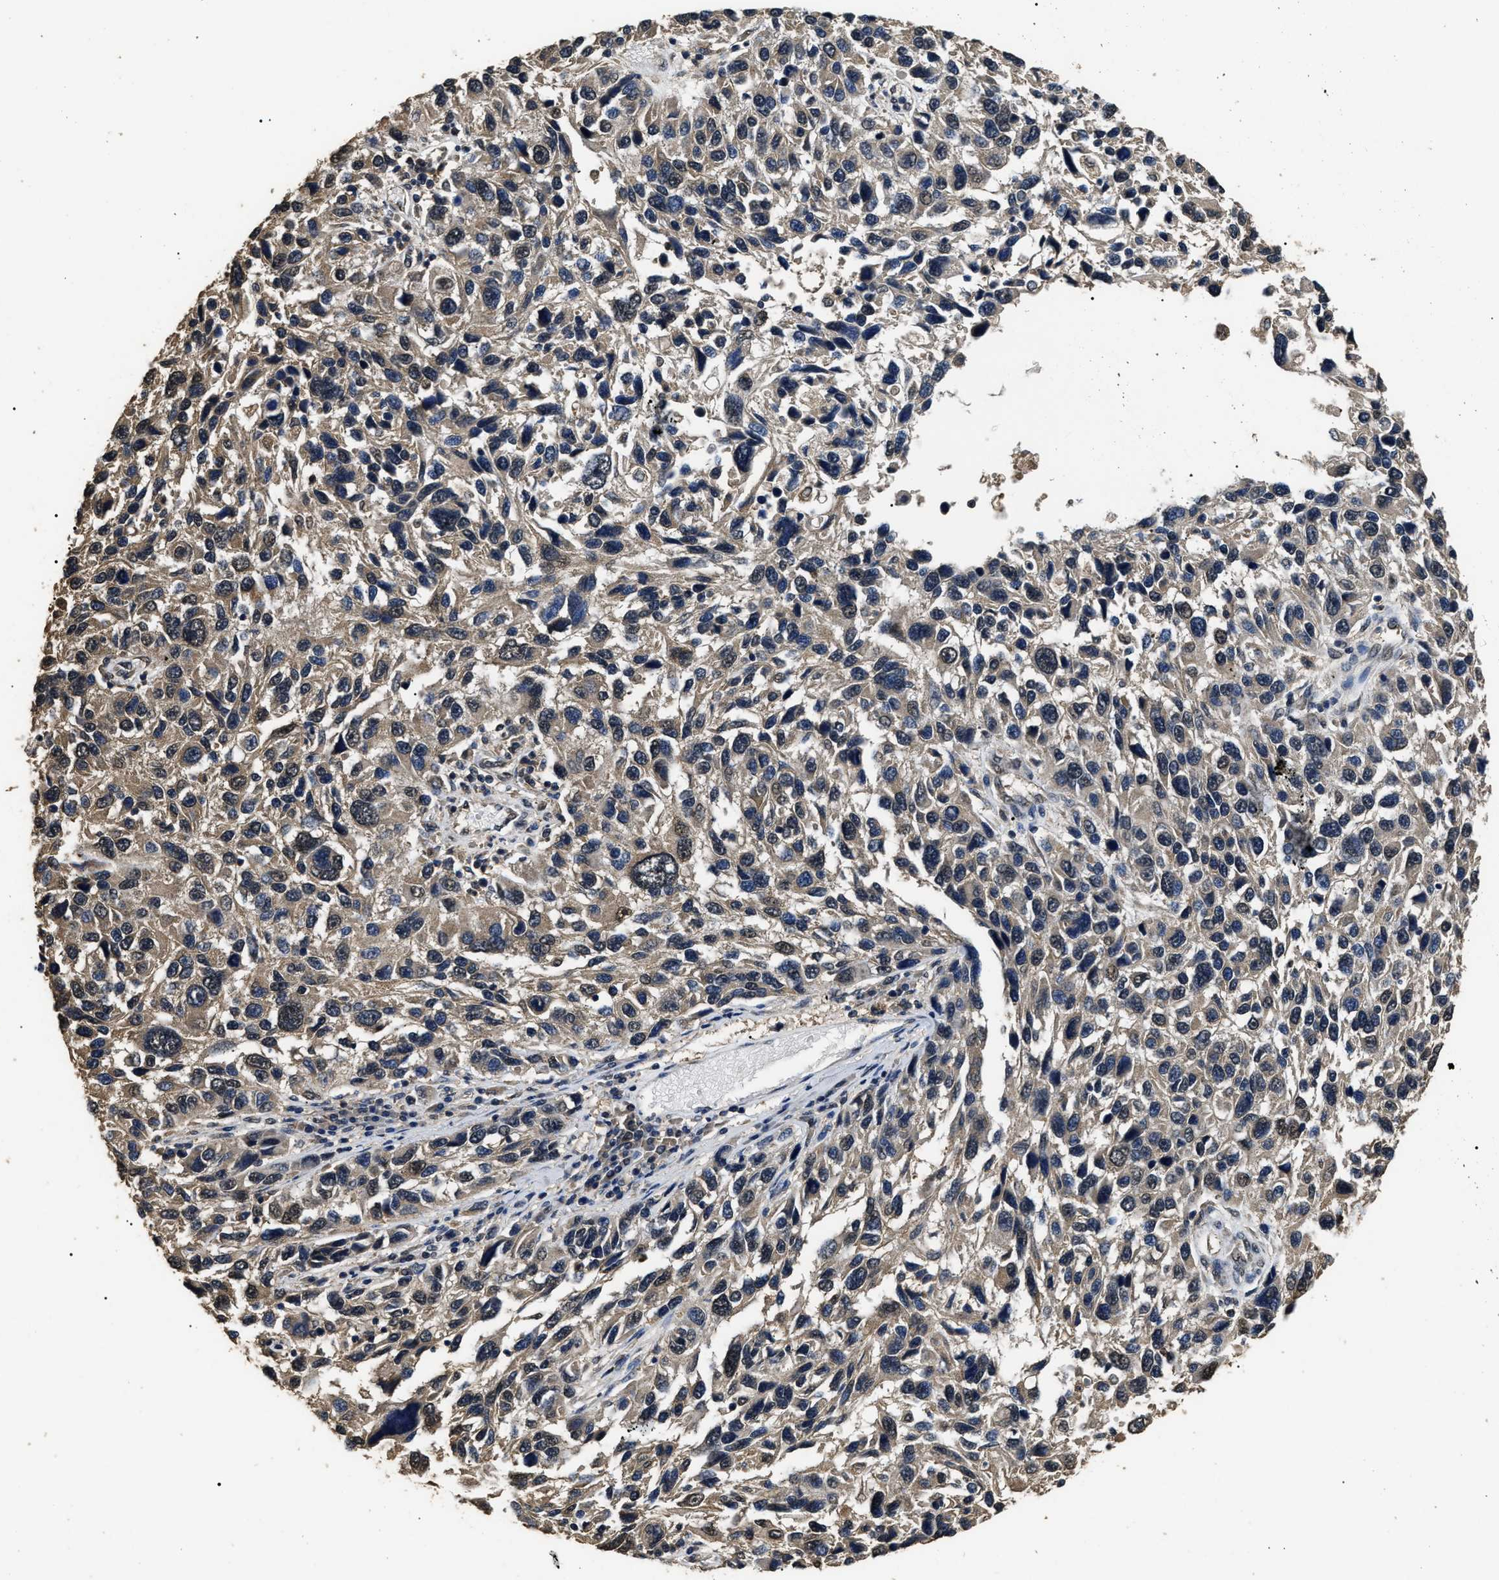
{"staining": {"intensity": "weak", "quantity": "<25%", "location": "cytoplasmic/membranous,nuclear"}, "tissue": "melanoma", "cell_type": "Tumor cells", "image_type": "cancer", "snomed": [{"axis": "morphology", "description": "Malignant melanoma, NOS"}, {"axis": "topography", "description": "Skin"}], "caption": "The histopathology image displays no staining of tumor cells in melanoma.", "gene": "PSMD8", "patient": {"sex": "male", "age": 53}}